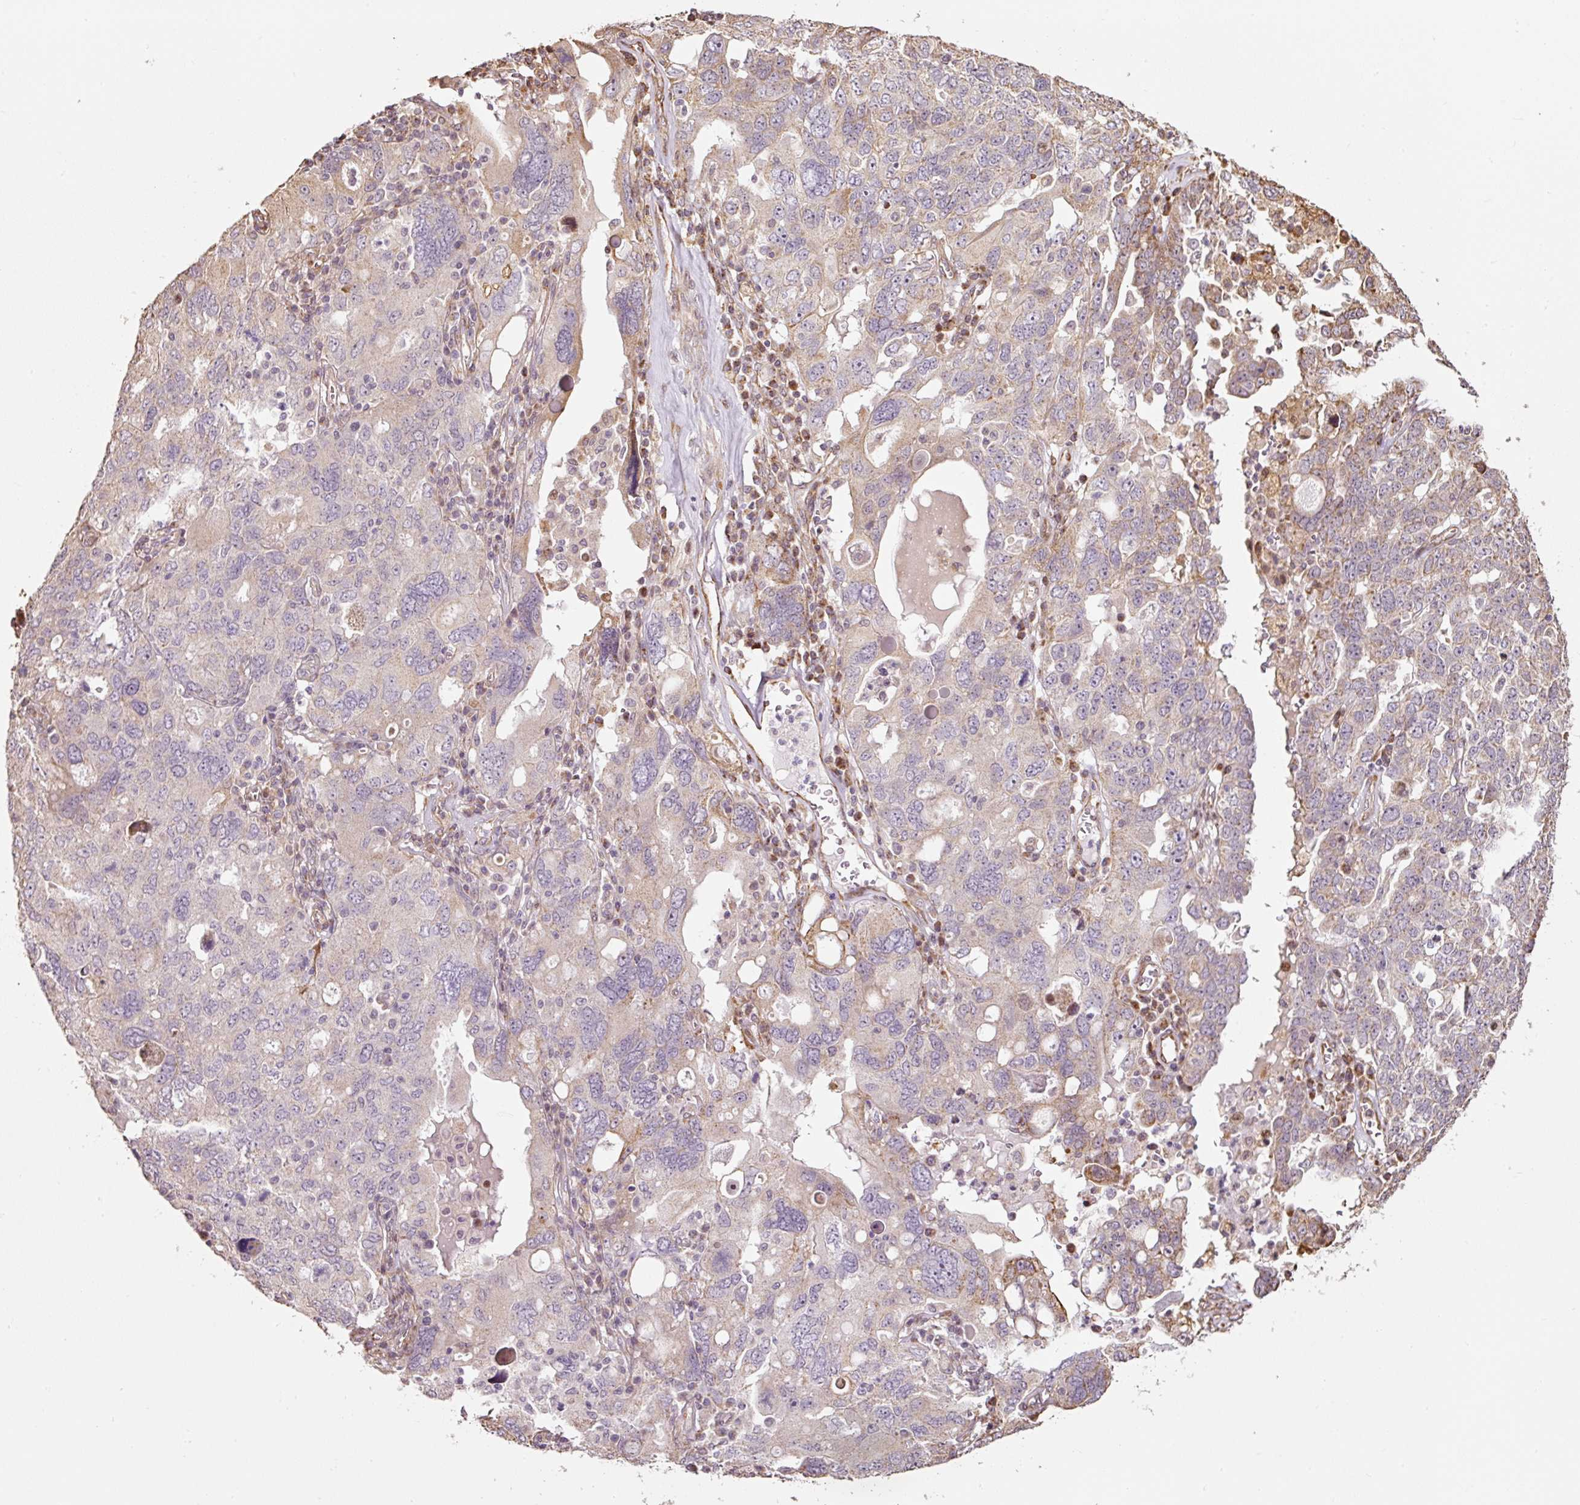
{"staining": {"intensity": "negative", "quantity": "none", "location": "none"}, "tissue": "ovarian cancer", "cell_type": "Tumor cells", "image_type": "cancer", "snomed": [{"axis": "morphology", "description": "Carcinoma, endometroid"}, {"axis": "topography", "description": "Ovary"}], "caption": "This is a image of immunohistochemistry staining of ovarian cancer (endometroid carcinoma), which shows no expression in tumor cells.", "gene": "ETF1", "patient": {"sex": "female", "age": 62}}